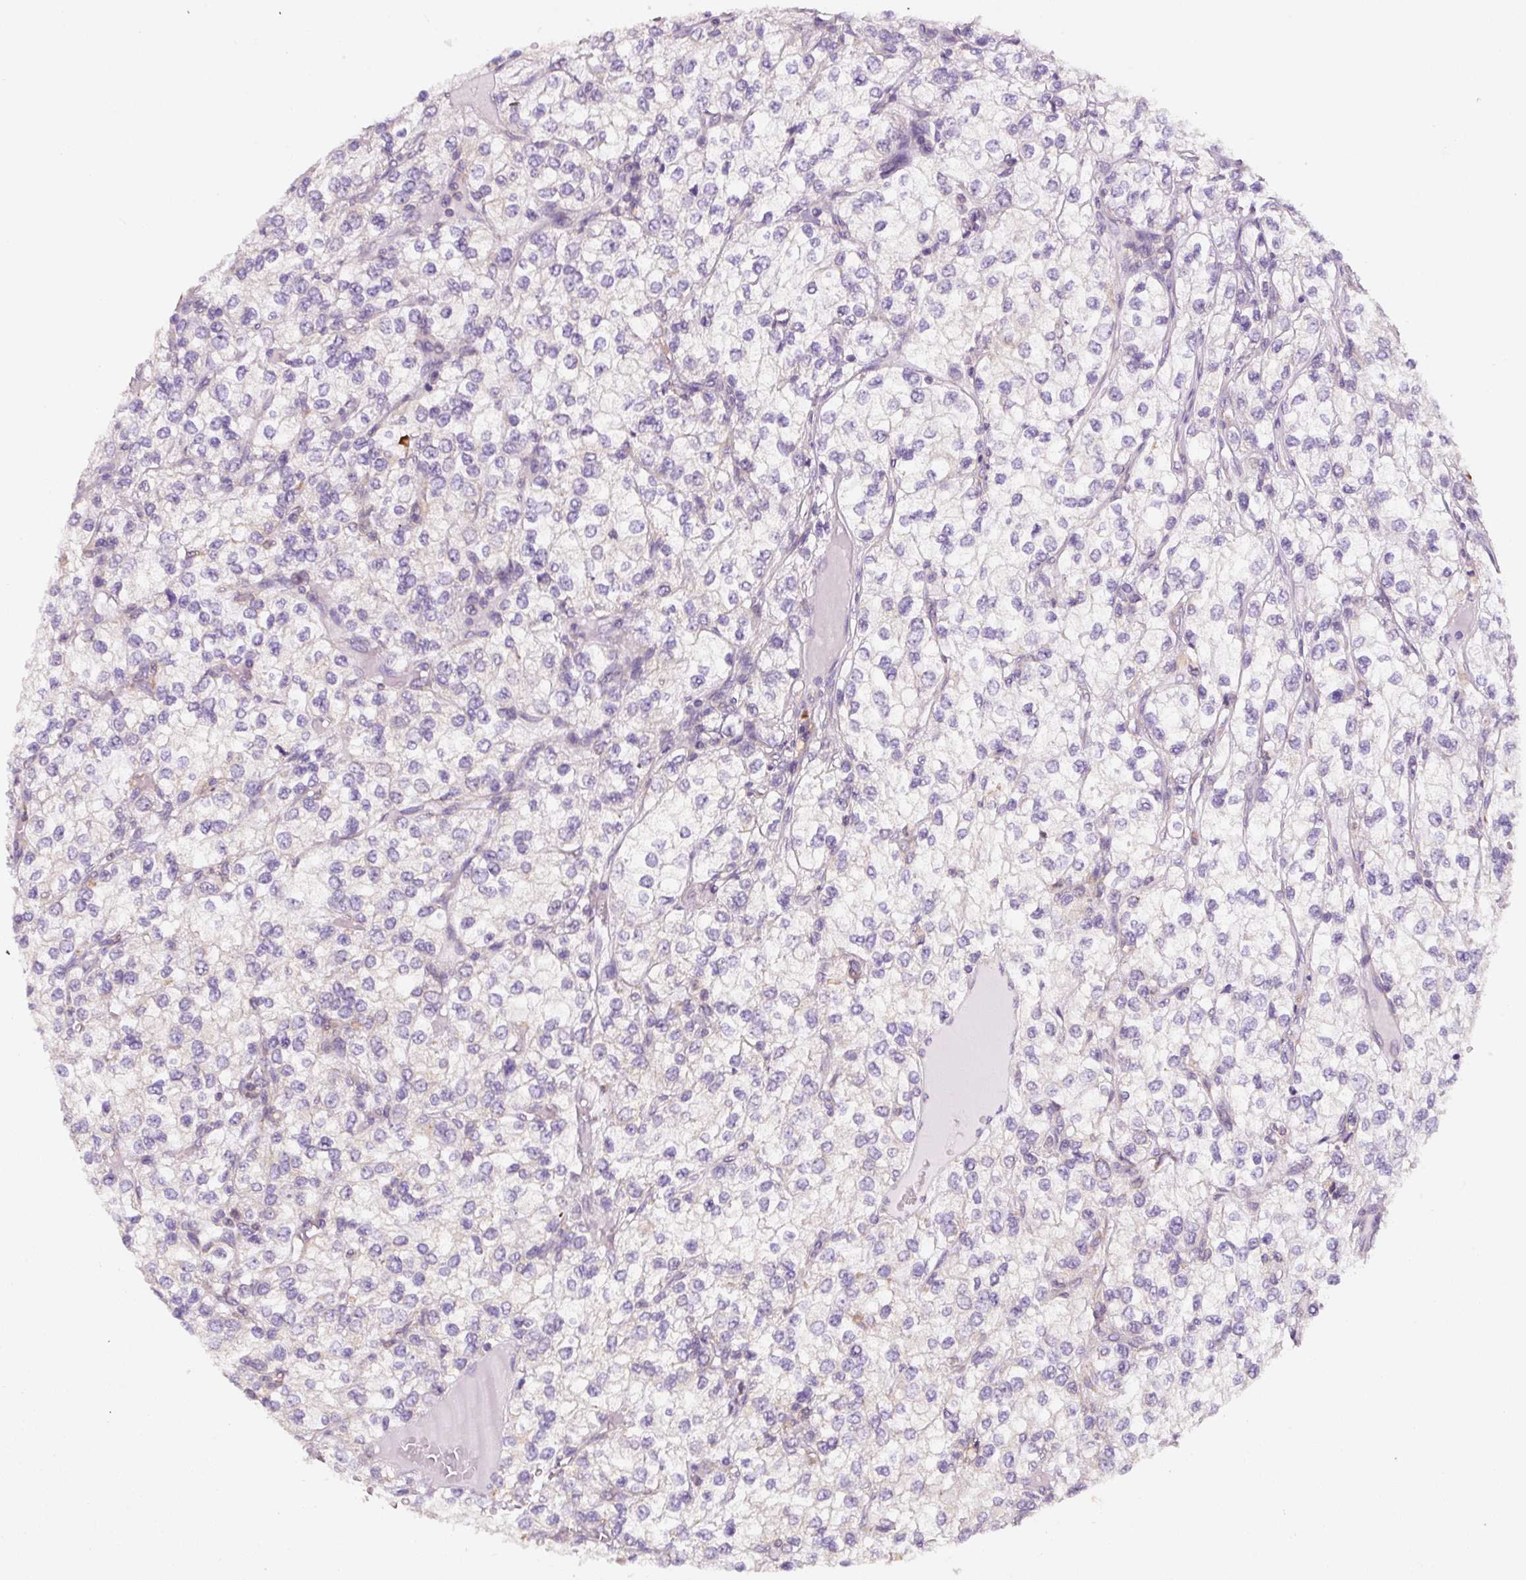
{"staining": {"intensity": "negative", "quantity": "none", "location": "none"}, "tissue": "renal cancer", "cell_type": "Tumor cells", "image_type": "cancer", "snomed": [{"axis": "morphology", "description": "Adenocarcinoma, NOS"}, {"axis": "topography", "description": "Kidney"}], "caption": "IHC of human renal cancer shows no expression in tumor cells.", "gene": "DDOST", "patient": {"sex": "male", "age": 80}}